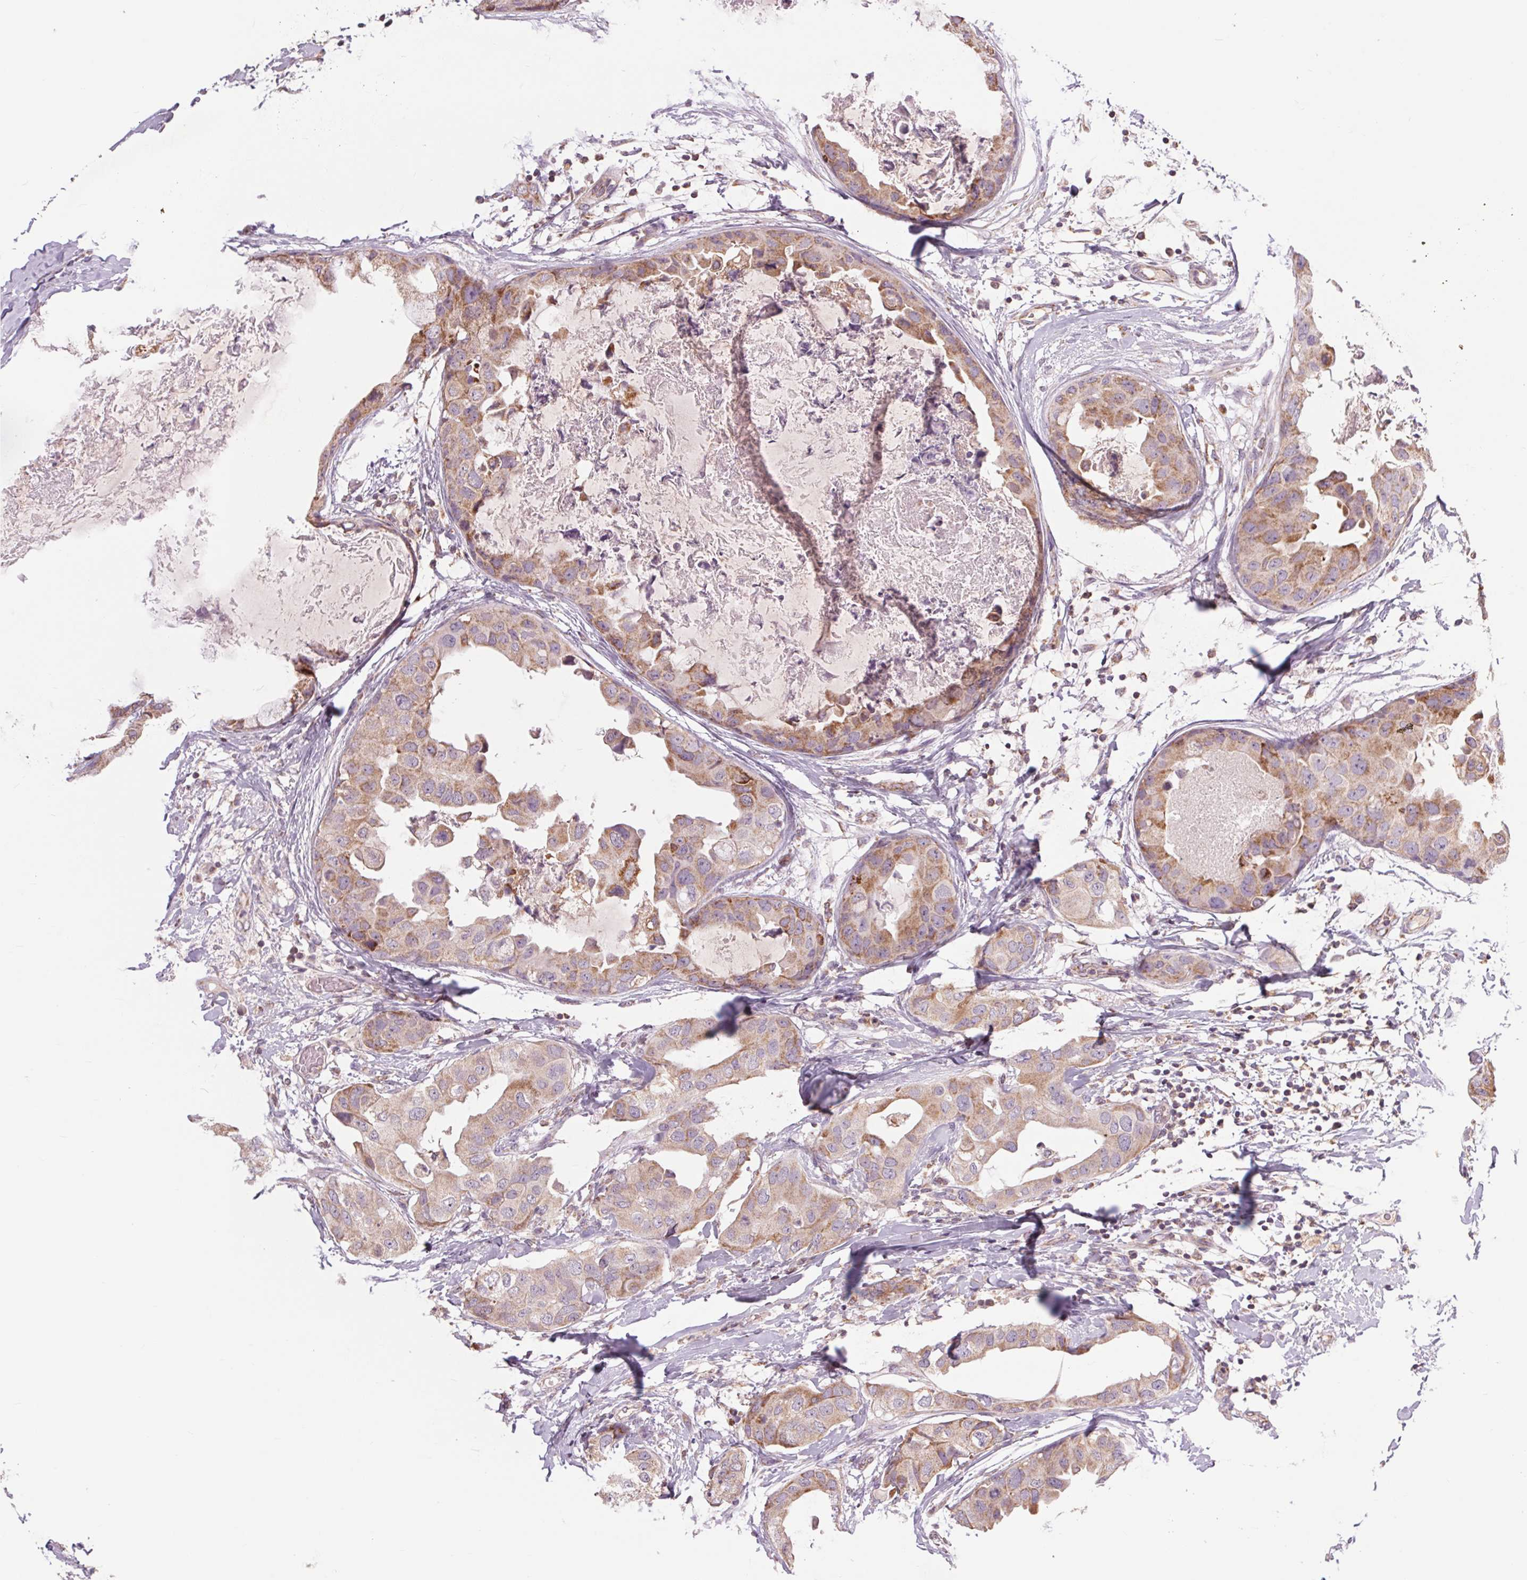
{"staining": {"intensity": "moderate", "quantity": ">75%", "location": "cytoplasmic/membranous"}, "tissue": "breast cancer", "cell_type": "Tumor cells", "image_type": "cancer", "snomed": [{"axis": "morphology", "description": "Normal tissue, NOS"}, {"axis": "morphology", "description": "Duct carcinoma"}, {"axis": "topography", "description": "Breast"}], "caption": "IHC photomicrograph of neoplastic tissue: infiltrating ductal carcinoma (breast) stained using immunohistochemistry exhibits medium levels of moderate protein expression localized specifically in the cytoplasmic/membranous of tumor cells, appearing as a cytoplasmic/membranous brown color.", "gene": "COX6A1", "patient": {"sex": "female", "age": 40}}